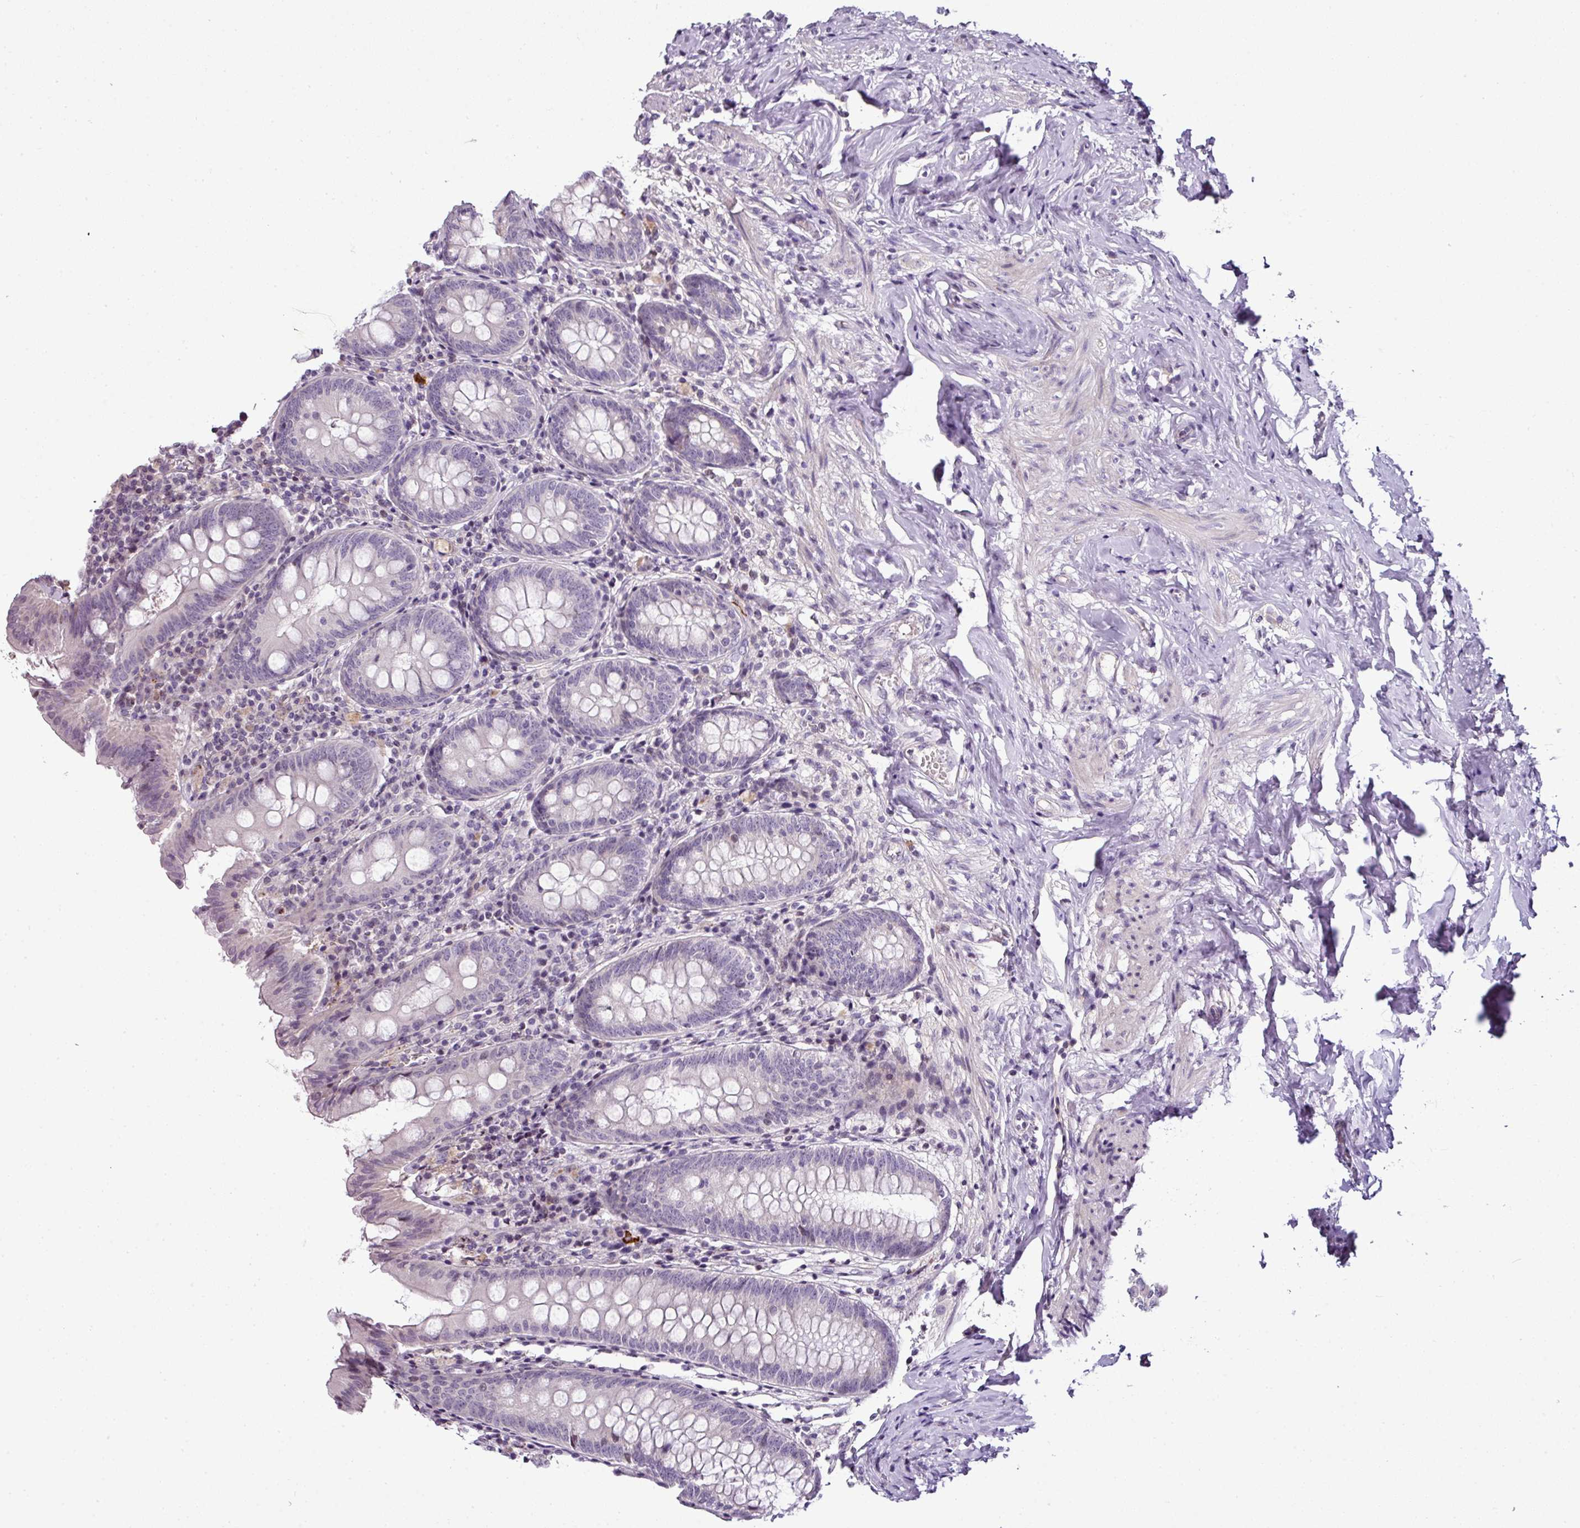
{"staining": {"intensity": "weak", "quantity": "<25%", "location": "nuclear"}, "tissue": "appendix", "cell_type": "Glandular cells", "image_type": "normal", "snomed": [{"axis": "morphology", "description": "Normal tissue, NOS"}, {"axis": "topography", "description": "Appendix"}], "caption": "An immunohistochemistry photomicrograph of benign appendix is shown. There is no staining in glandular cells of appendix.", "gene": "TEX30", "patient": {"sex": "female", "age": 54}}